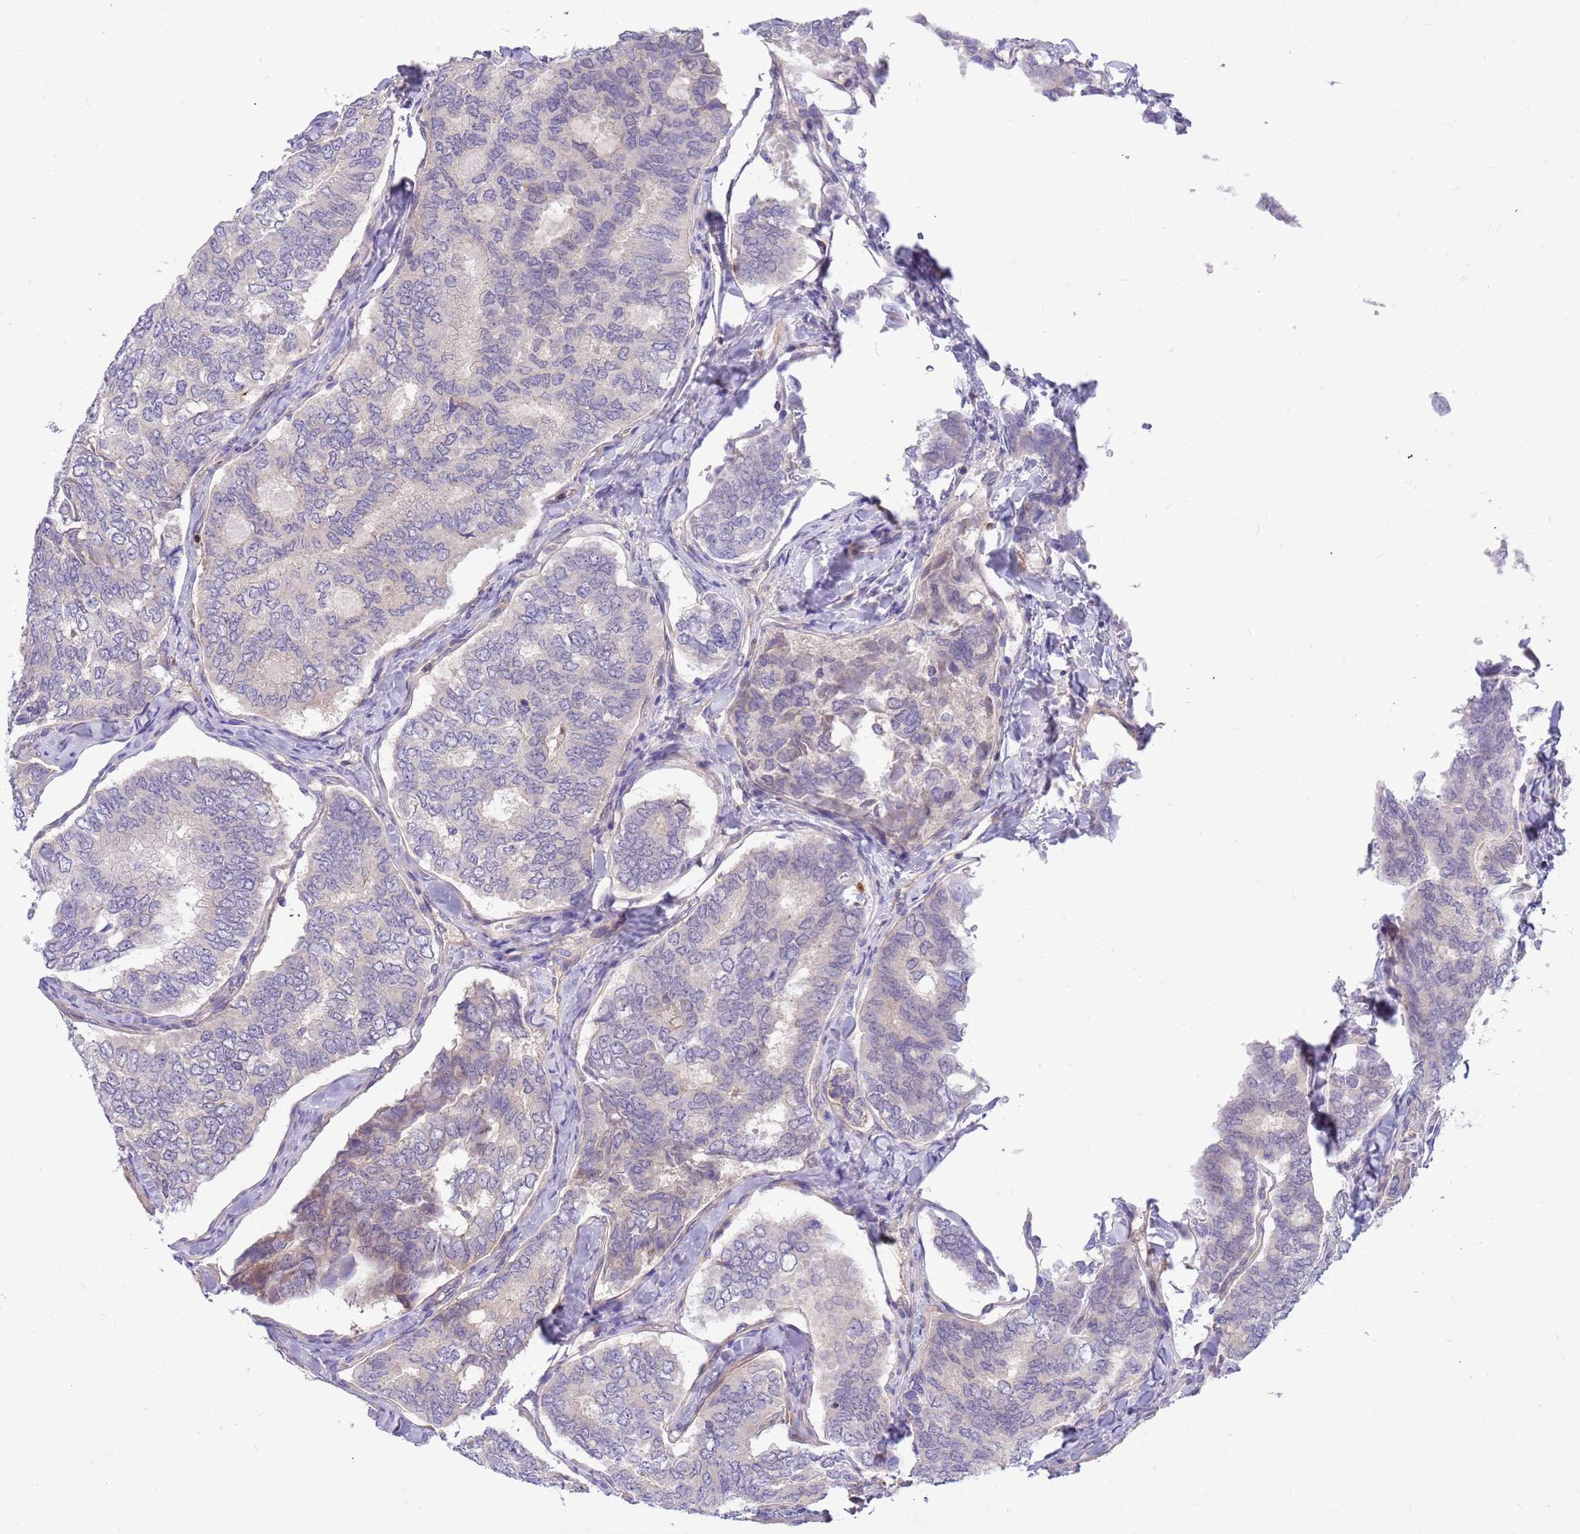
{"staining": {"intensity": "negative", "quantity": "none", "location": "none"}, "tissue": "thyroid cancer", "cell_type": "Tumor cells", "image_type": "cancer", "snomed": [{"axis": "morphology", "description": "Papillary adenocarcinoma, NOS"}, {"axis": "topography", "description": "Thyroid gland"}], "caption": "Micrograph shows no significant protein expression in tumor cells of thyroid cancer (papillary adenocarcinoma).", "gene": "MVD", "patient": {"sex": "female", "age": 35}}